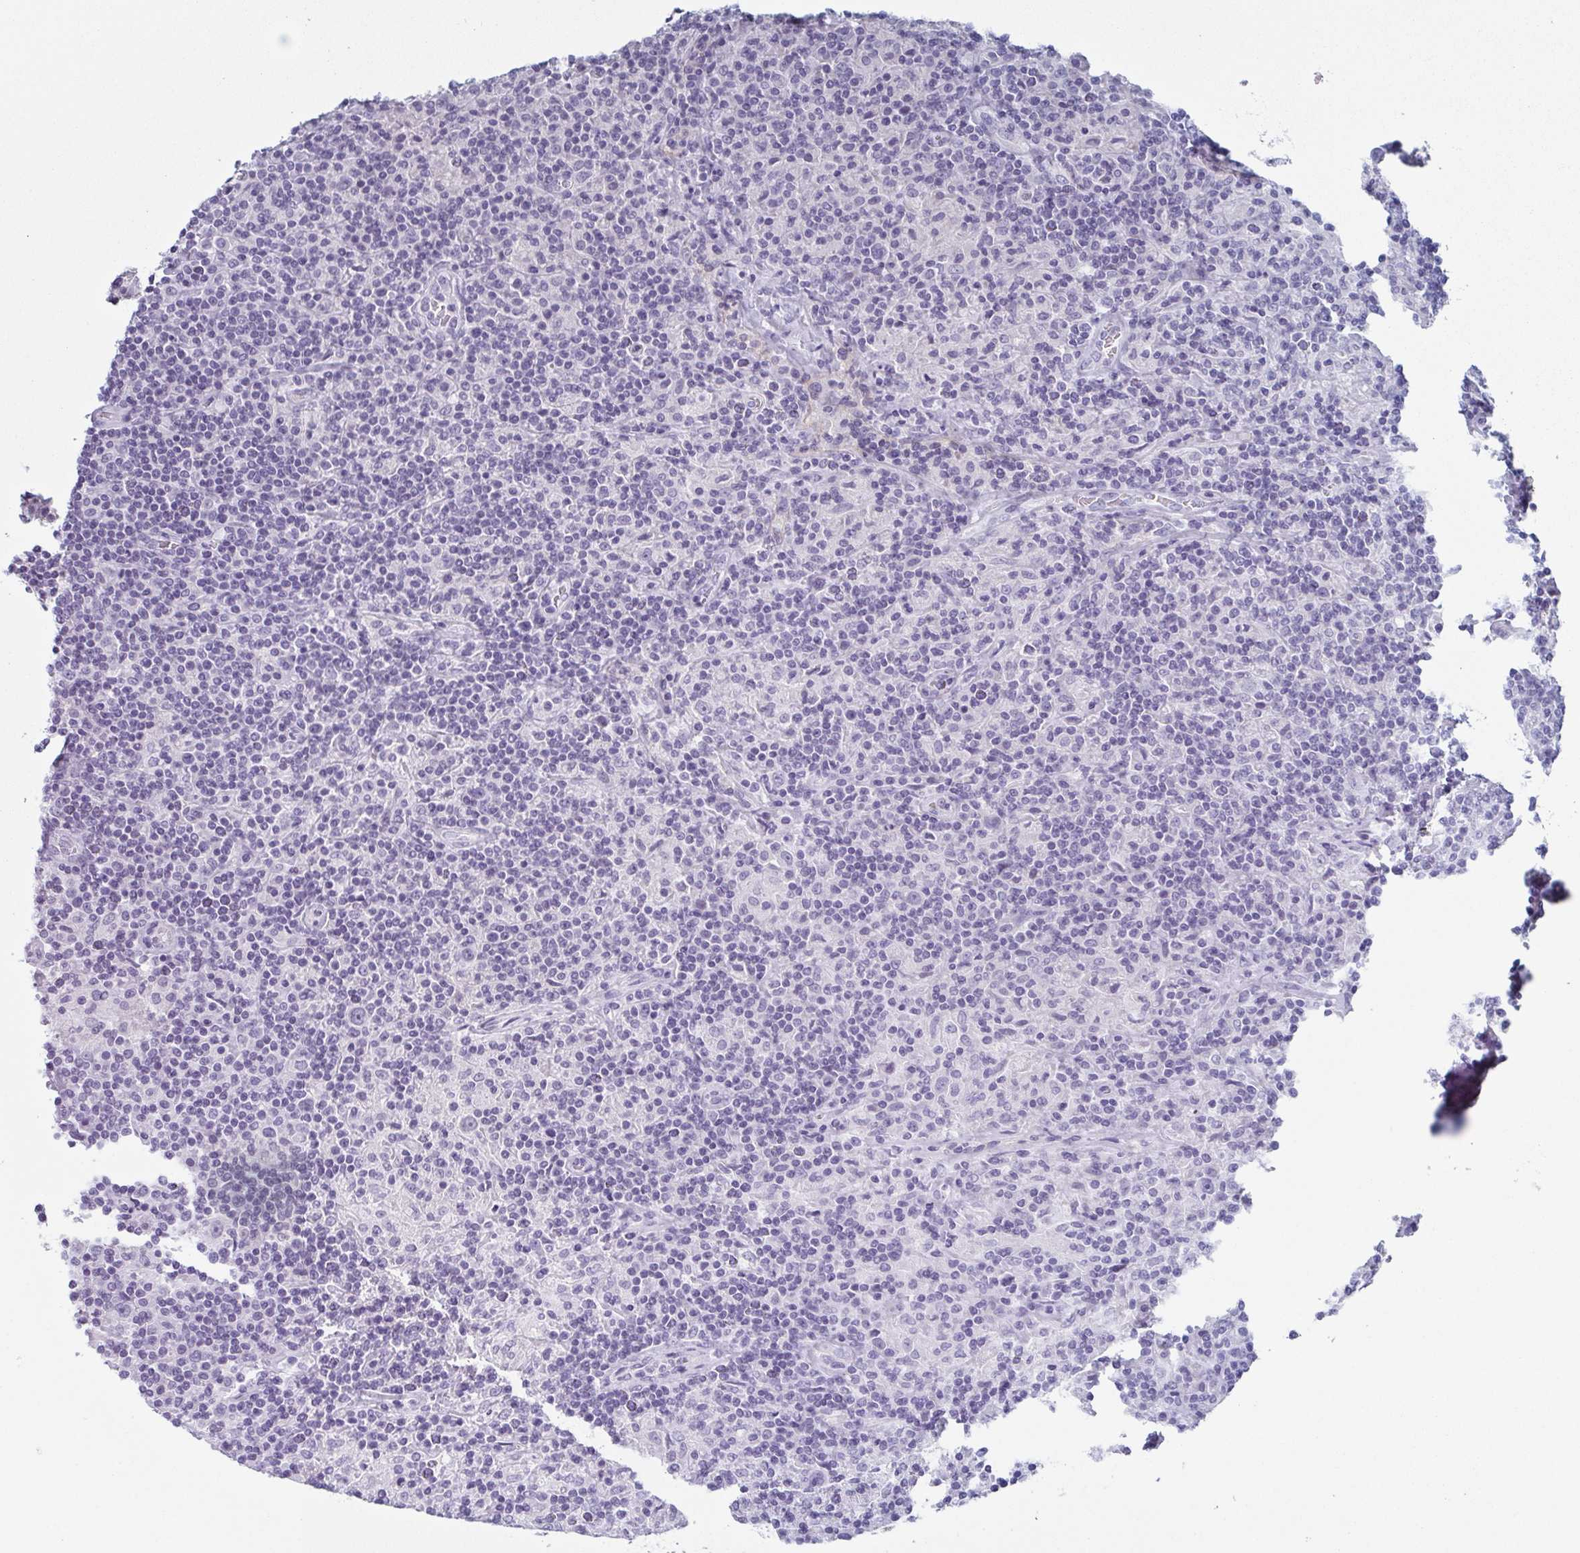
{"staining": {"intensity": "negative", "quantity": "none", "location": "none"}, "tissue": "lymphoma", "cell_type": "Tumor cells", "image_type": "cancer", "snomed": [{"axis": "morphology", "description": "Hodgkin's disease, NOS"}, {"axis": "topography", "description": "Lymph node"}], "caption": "An immunohistochemistry (IHC) micrograph of Hodgkin's disease is shown. There is no staining in tumor cells of Hodgkin's disease.", "gene": "LYRM2", "patient": {"sex": "male", "age": 70}}